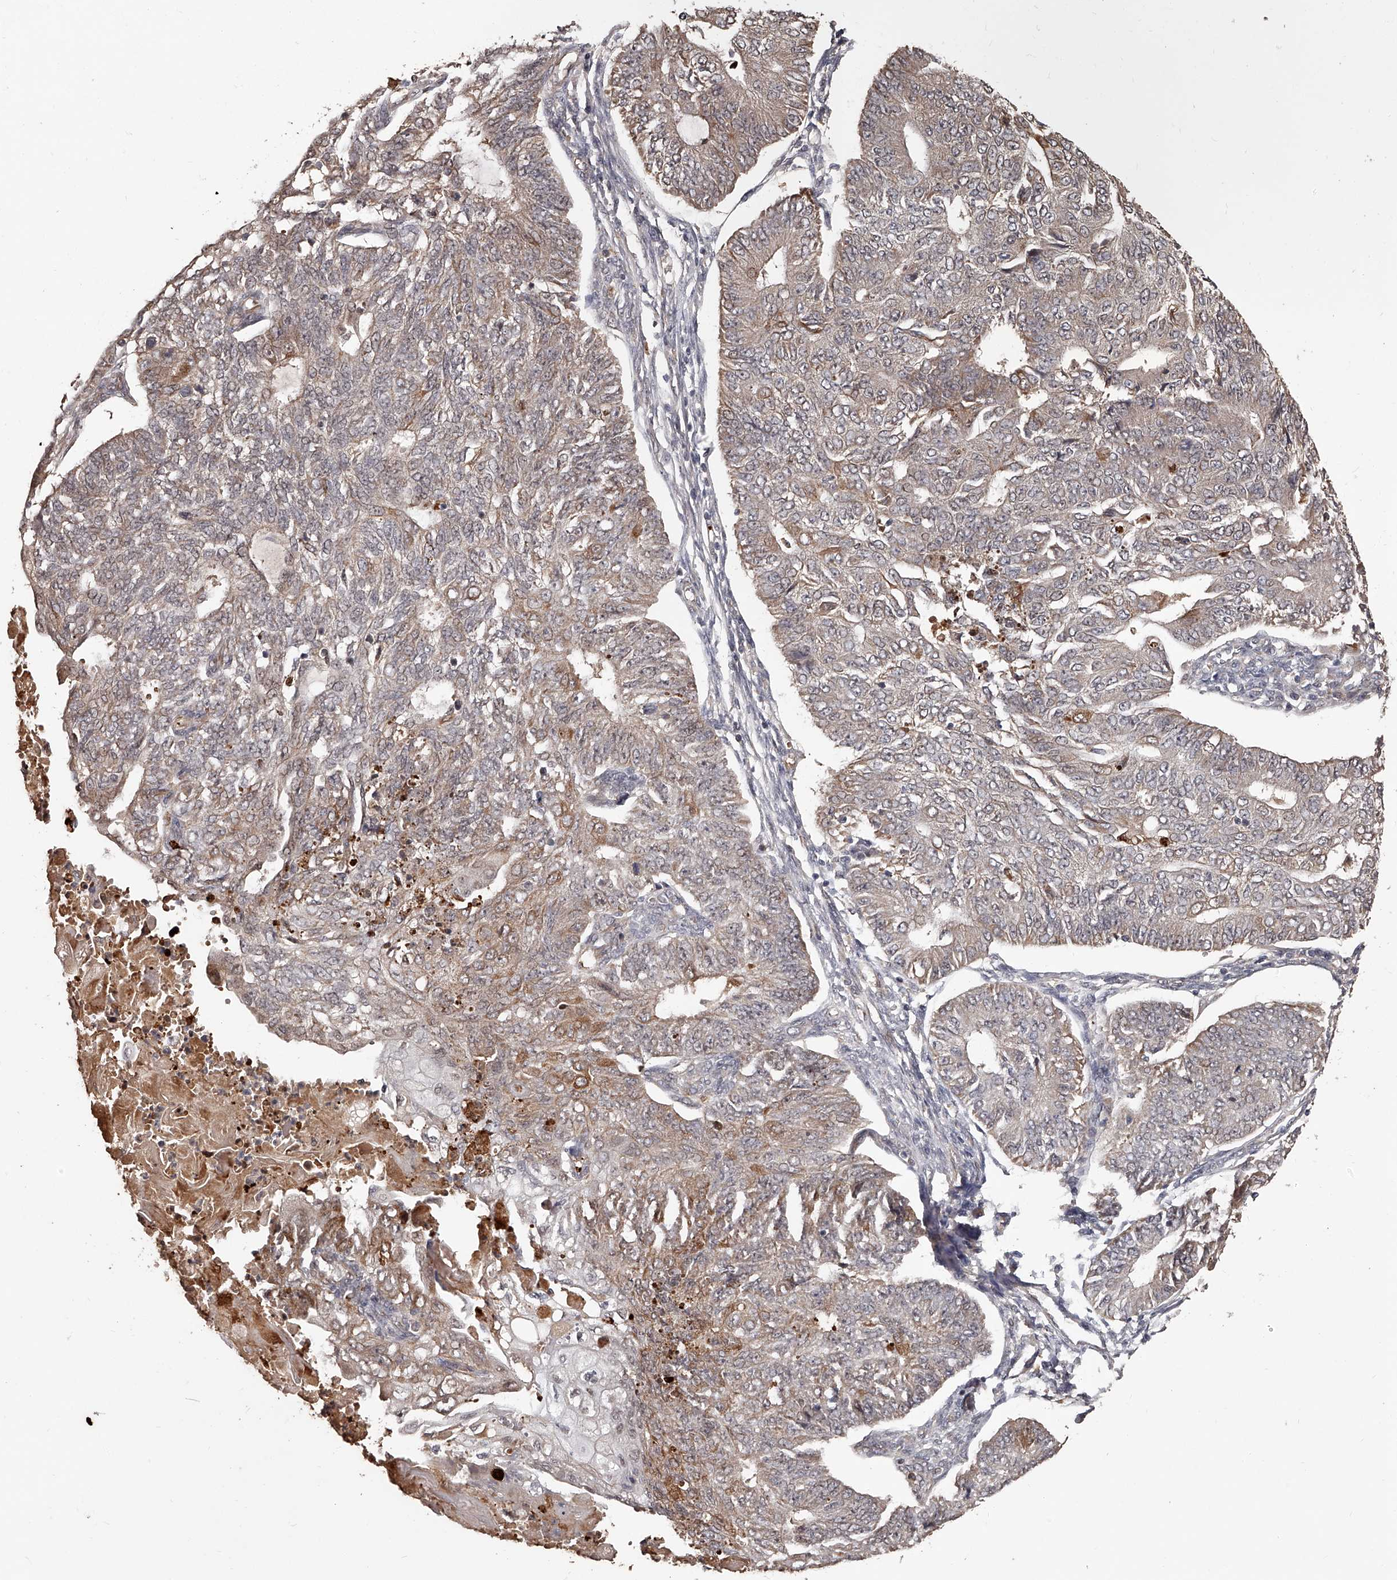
{"staining": {"intensity": "weak", "quantity": "25%-75%", "location": "cytoplasmic/membranous"}, "tissue": "endometrial cancer", "cell_type": "Tumor cells", "image_type": "cancer", "snomed": [{"axis": "morphology", "description": "Adenocarcinoma, NOS"}, {"axis": "topography", "description": "Endometrium"}], "caption": "Immunohistochemical staining of endometrial cancer exhibits low levels of weak cytoplasmic/membranous staining in about 25%-75% of tumor cells. The staining is performed using DAB (3,3'-diaminobenzidine) brown chromogen to label protein expression. The nuclei are counter-stained blue using hematoxylin.", "gene": "URGCP", "patient": {"sex": "female", "age": 32}}